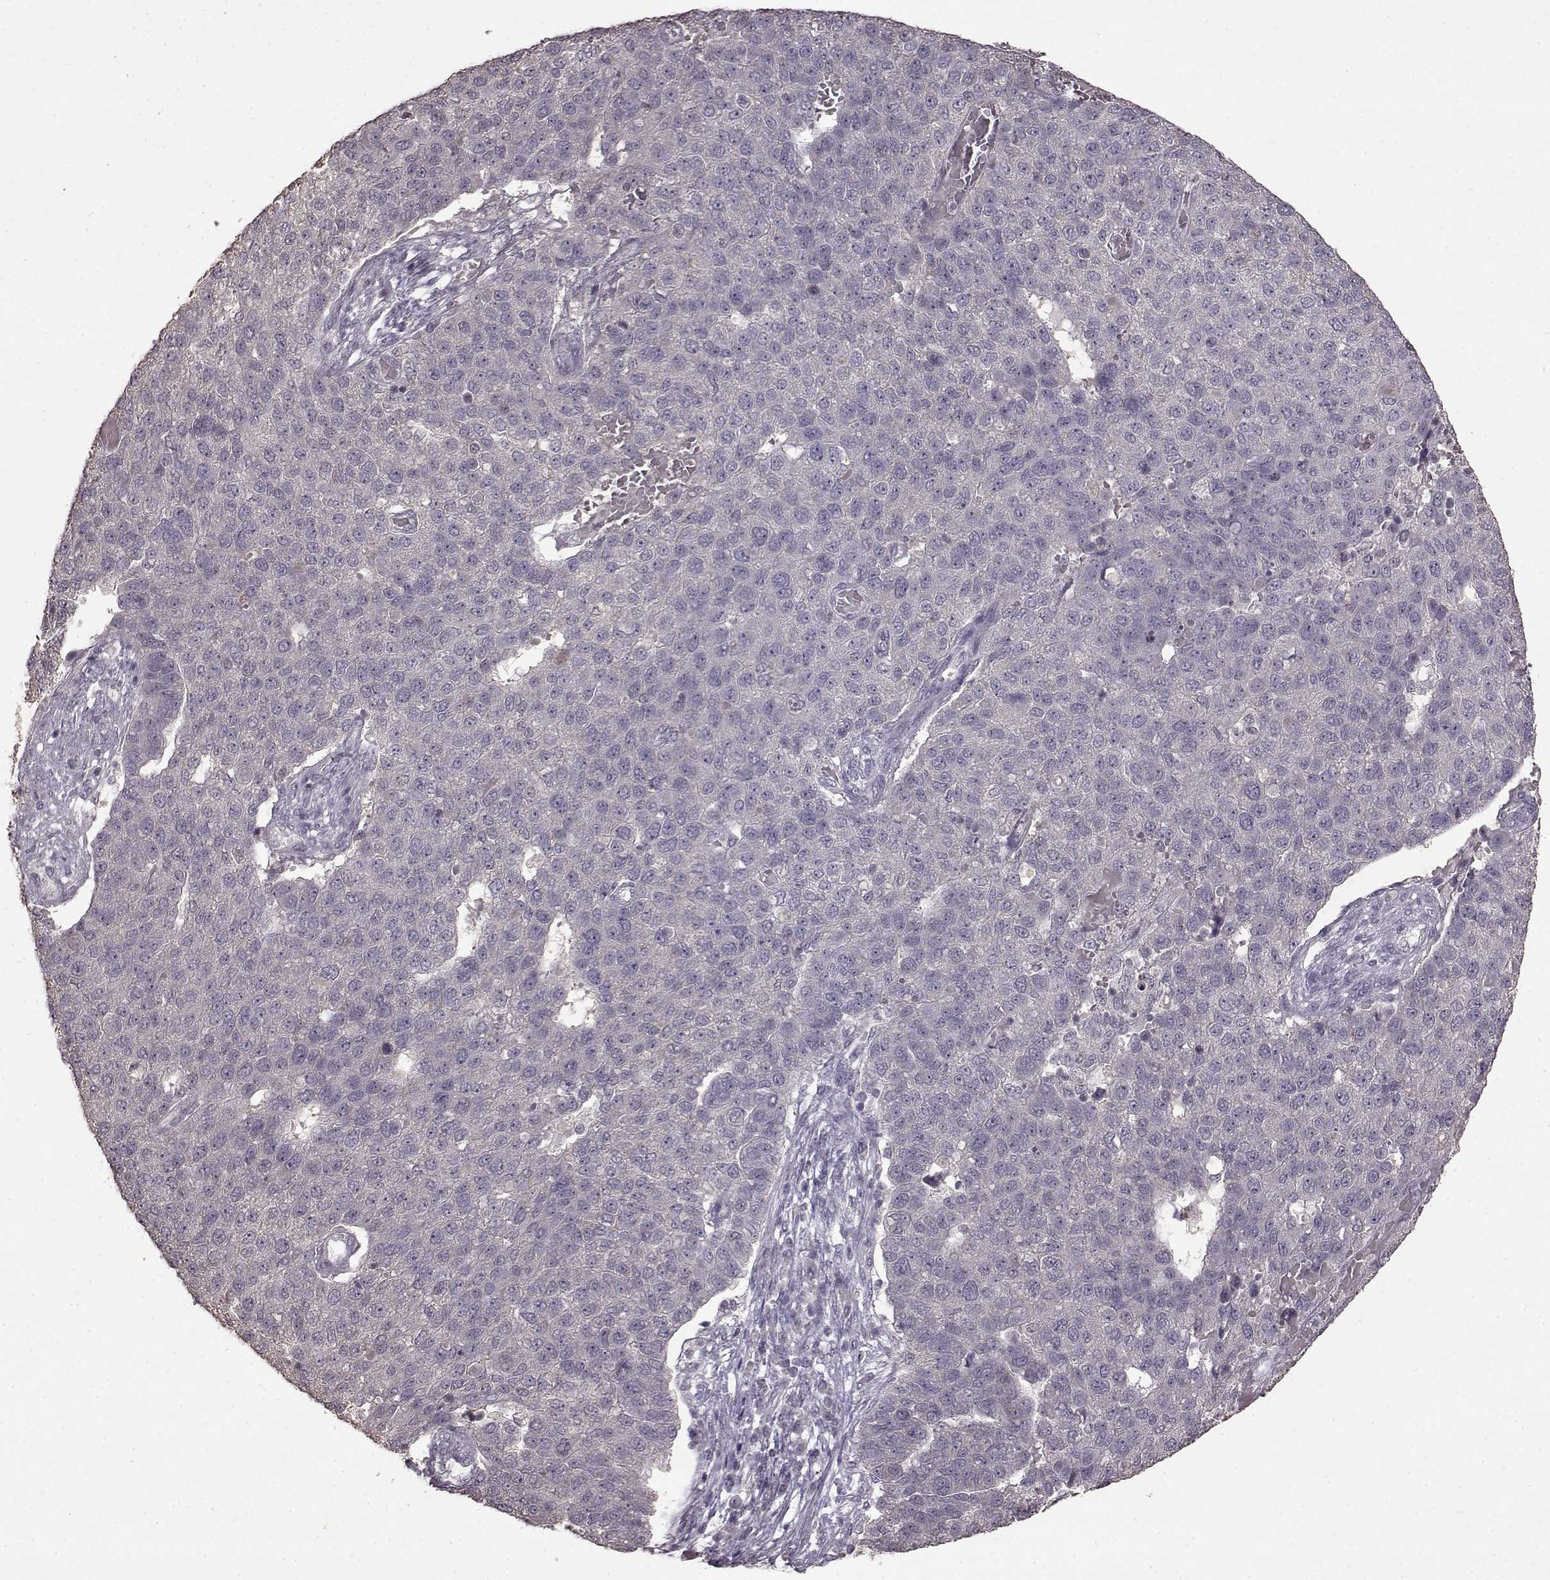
{"staining": {"intensity": "negative", "quantity": "none", "location": "none"}, "tissue": "pancreatic cancer", "cell_type": "Tumor cells", "image_type": "cancer", "snomed": [{"axis": "morphology", "description": "Adenocarcinoma, NOS"}, {"axis": "topography", "description": "Pancreas"}], "caption": "There is no significant positivity in tumor cells of pancreatic cancer. (Brightfield microscopy of DAB immunohistochemistry at high magnification).", "gene": "LHB", "patient": {"sex": "female", "age": 61}}